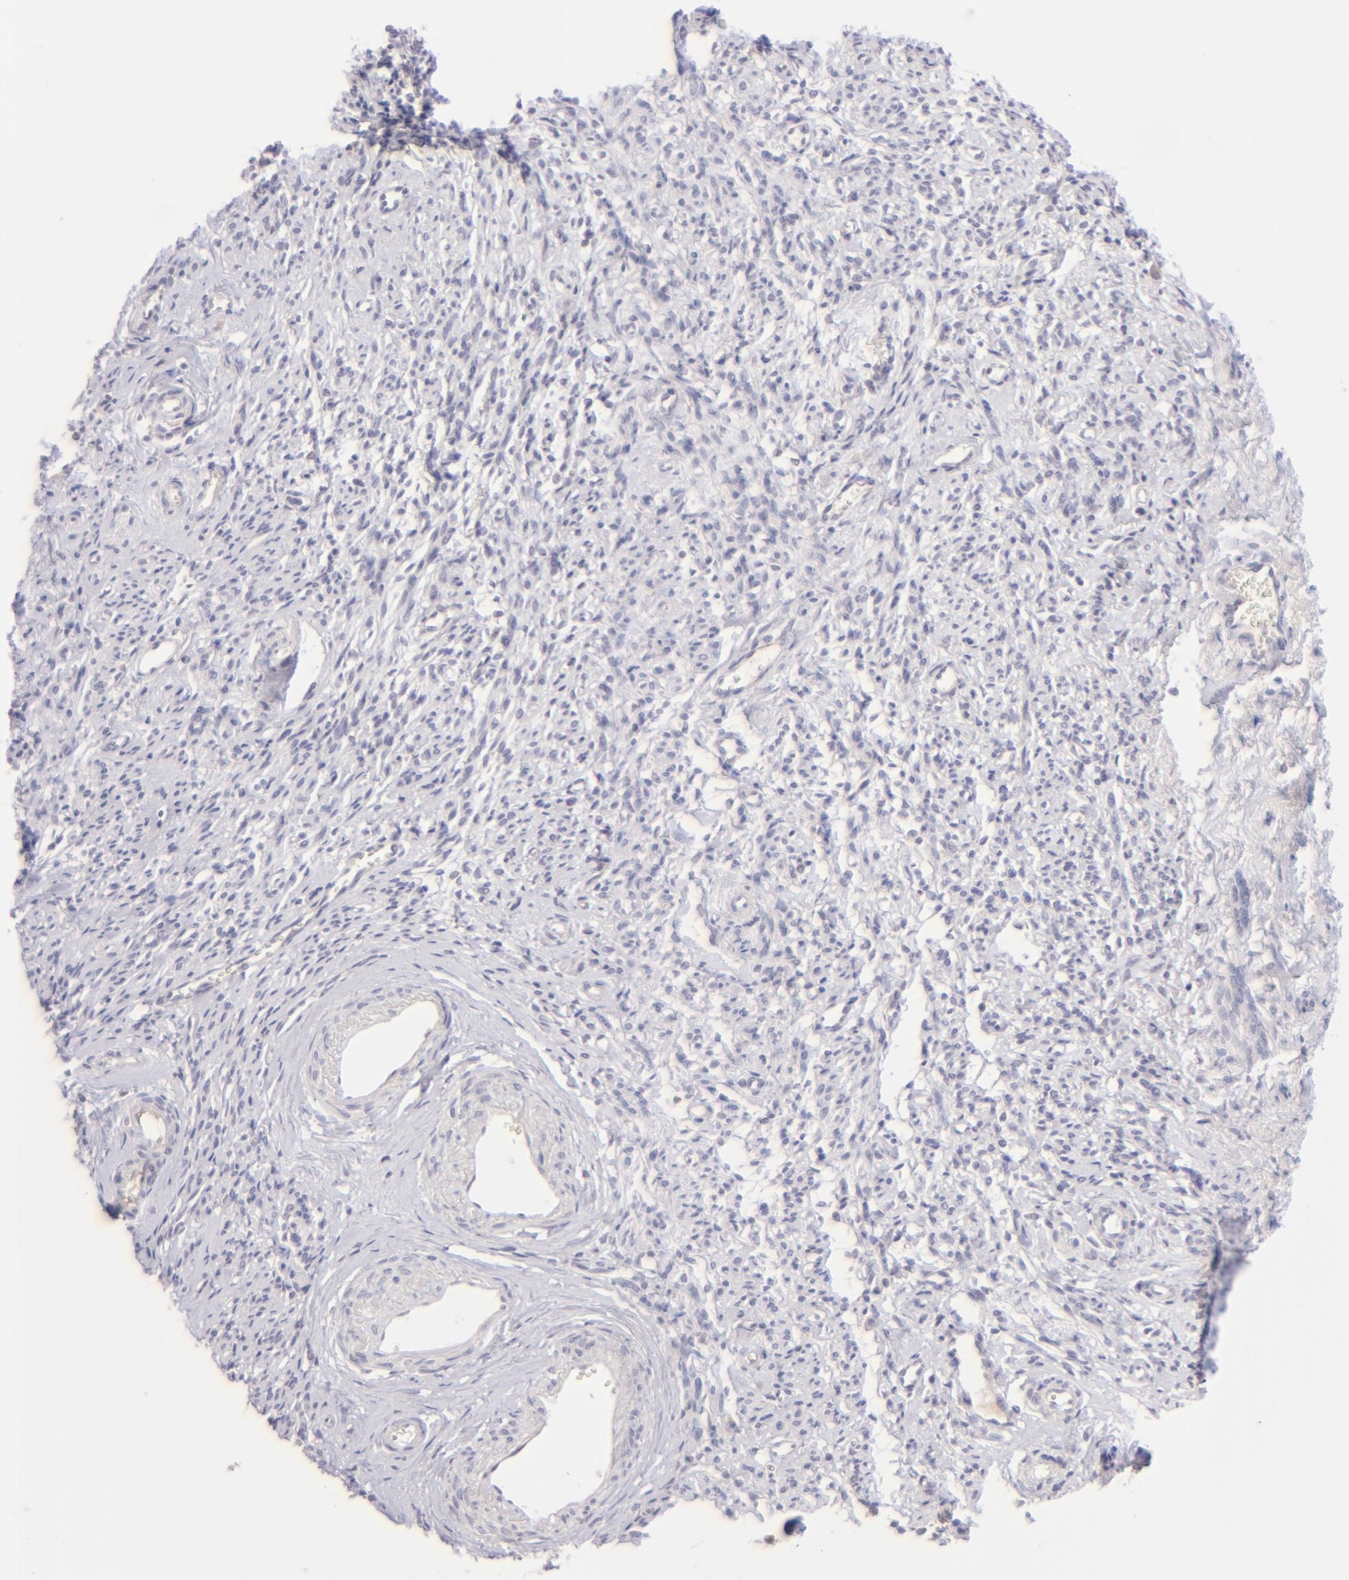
{"staining": {"intensity": "negative", "quantity": "none", "location": "none"}, "tissue": "endometrial cancer", "cell_type": "Tumor cells", "image_type": "cancer", "snomed": [{"axis": "morphology", "description": "Adenocarcinoma, NOS"}, {"axis": "topography", "description": "Endometrium"}], "caption": "Immunohistochemistry photomicrograph of neoplastic tissue: human endometrial cancer stained with DAB reveals no significant protein expression in tumor cells. (Brightfield microscopy of DAB IHC at high magnification).", "gene": "MAGEA1", "patient": {"sex": "female", "age": 75}}